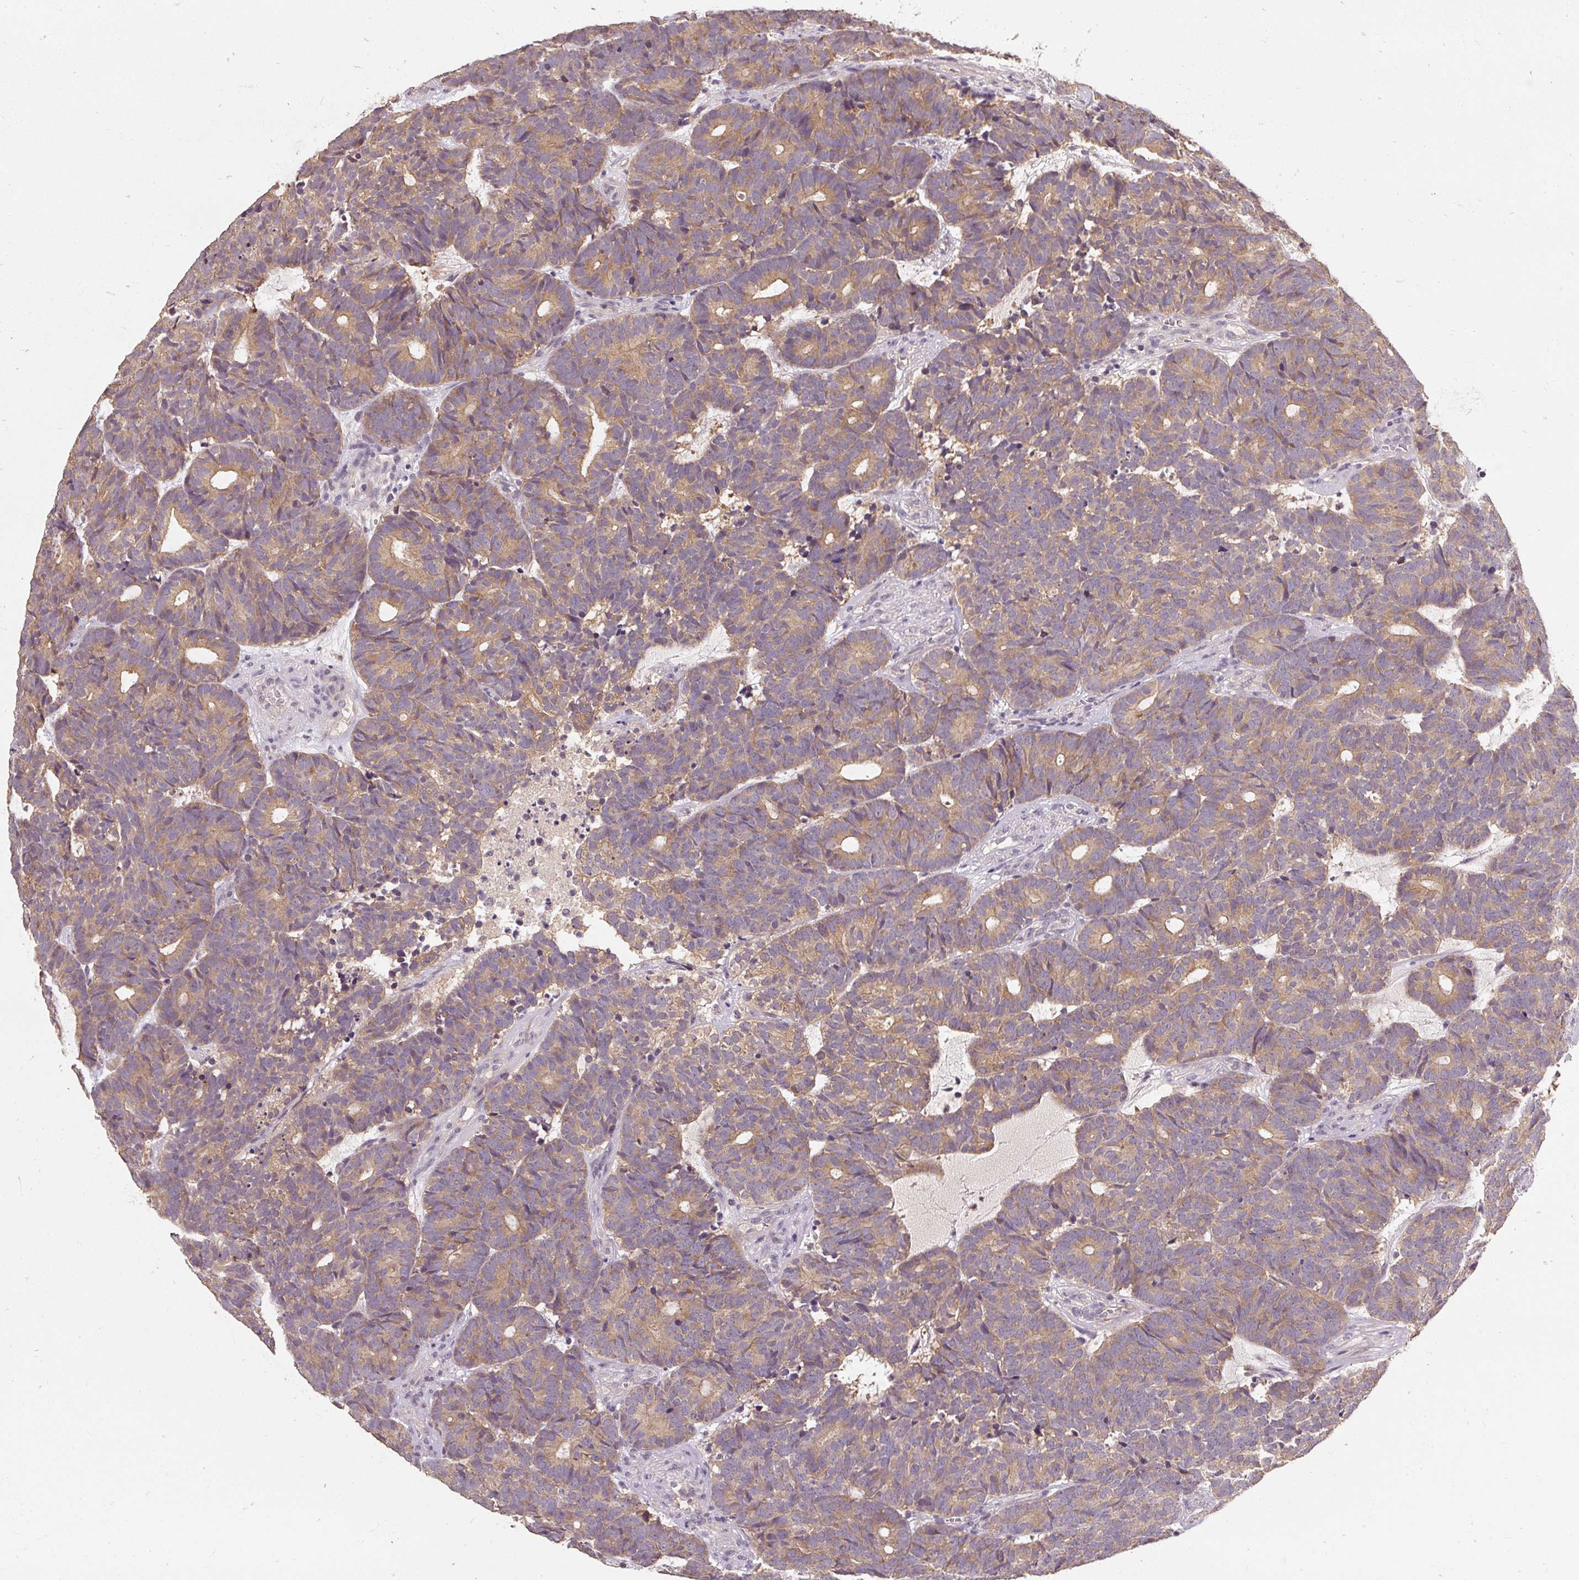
{"staining": {"intensity": "weak", "quantity": ">75%", "location": "cytoplasmic/membranous"}, "tissue": "head and neck cancer", "cell_type": "Tumor cells", "image_type": "cancer", "snomed": [{"axis": "morphology", "description": "Adenocarcinoma, NOS"}, {"axis": "topography", "description": "Head-Neck"}], "caption": "This is an image of IHC staining of adenocarcinoma (head and neck), which shows weak positivity in the cytoplasmic/membranous of tumor cells.", "gene": "CFAP65", "patient": {"sex": "female", "age": 81}}